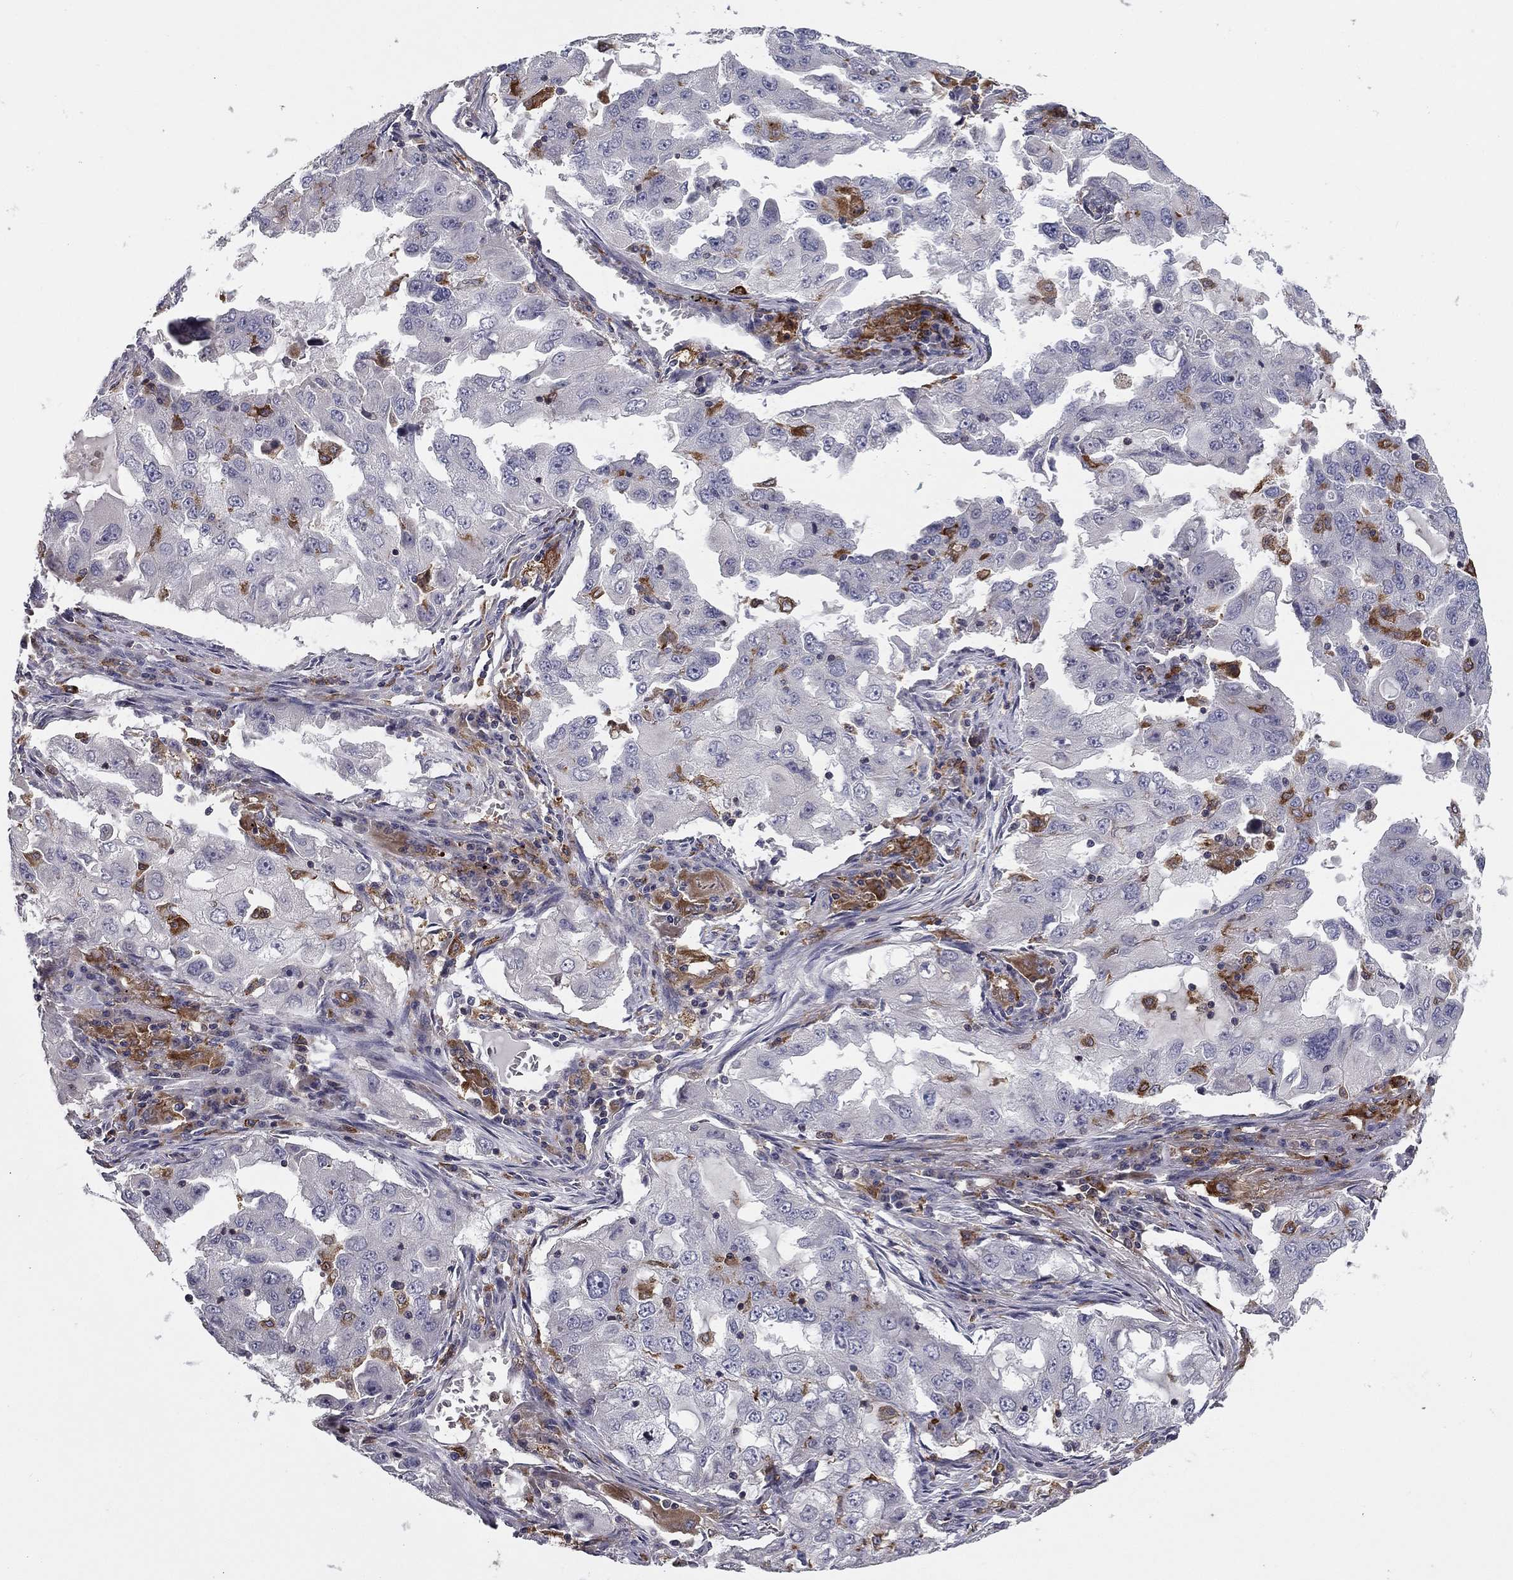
{"staining": {"intensity": "negative", "quantity": "none", "location": "none"}, "tissue": "lung cancer", "cell_type": "Tumor cells", "image_type": "cancer", "snomed": [{"axis": "morphology", "description": "Adenocarcinoma, NOS"}, {"axis": "topography", "description": "Lung"}], "caption": "This is an immunohistochemistry image of lung cancer. There is no staining in tumor cells.", "gene": "PLCB2", "patient": {"sex": "female", "age": 61}}